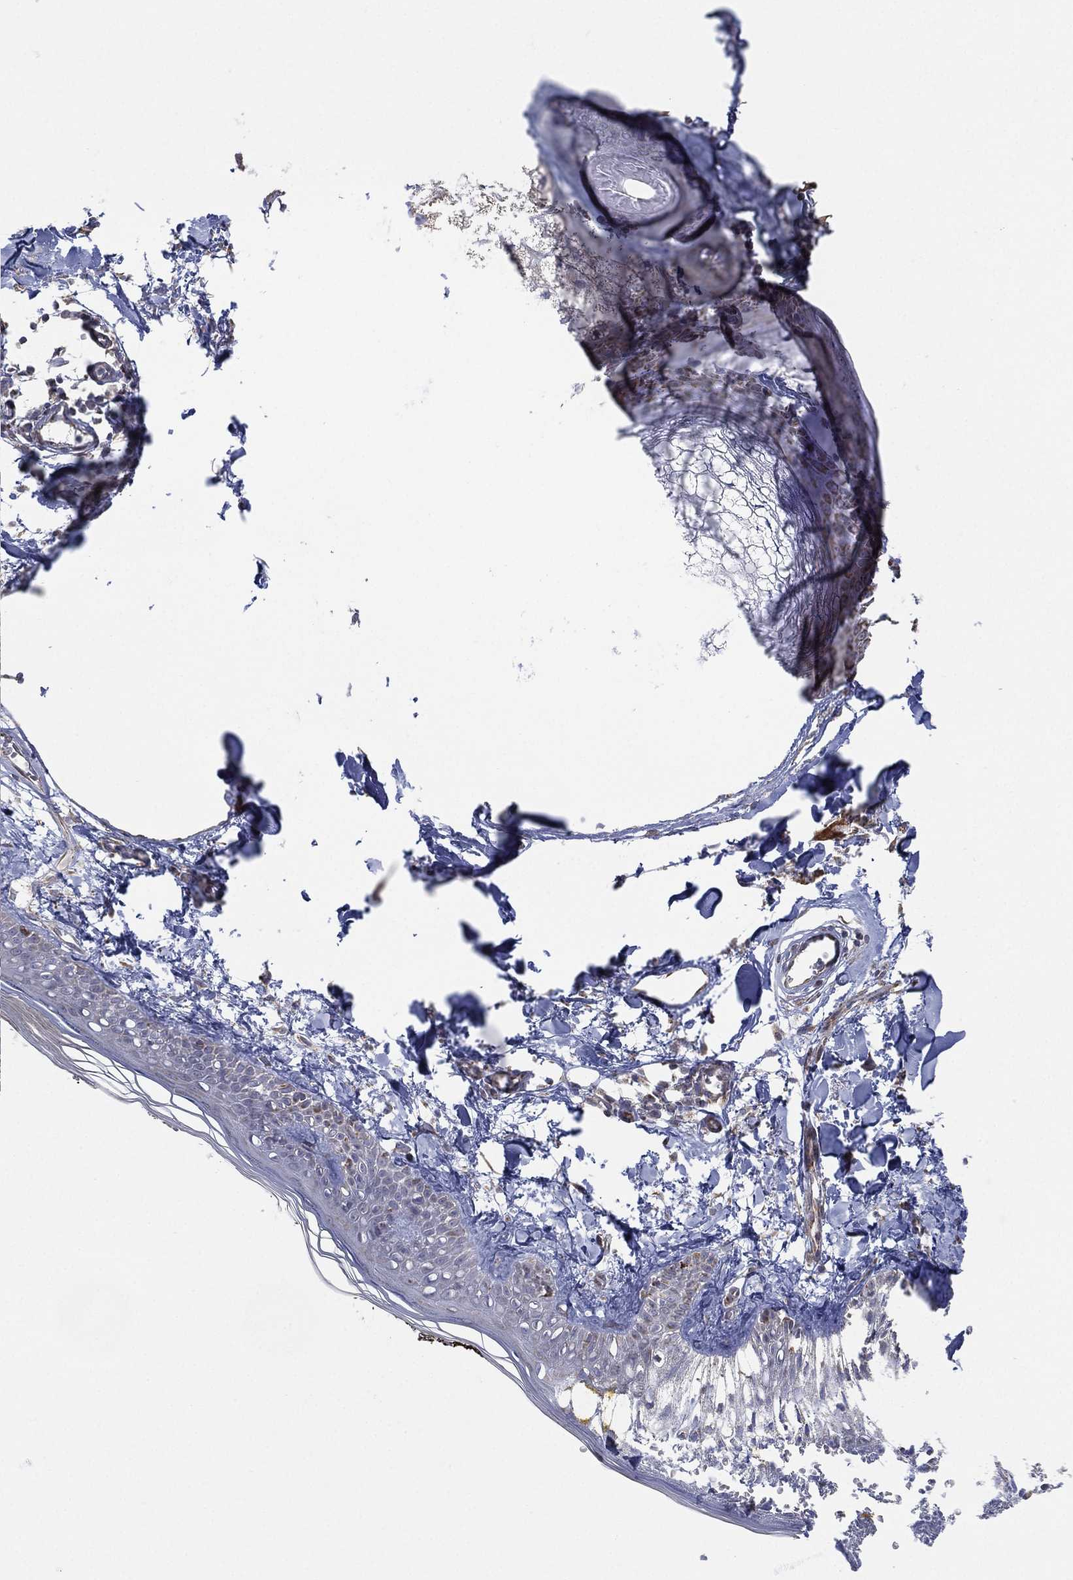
{"staining": {"intensity": "negative", "quantity": "none", "location": "none"}, "tissue": "skin", "cell_type": "Fibroblasts", "image_type": "normal", "snomed": [{"axis": "morphology", "description": "Normal tissue, NOS"}, {"axis": "topography", "description": "Skin"}], "caption": "Immunohistochemical staining of normal human skin shows no significant expression in fibroblasts. The staining is performed using DAB brown chromogen with nuclei counter-stained in using hematoxylin.", "gene": "INA", "patient": {"sex": "male", "age": 76}}